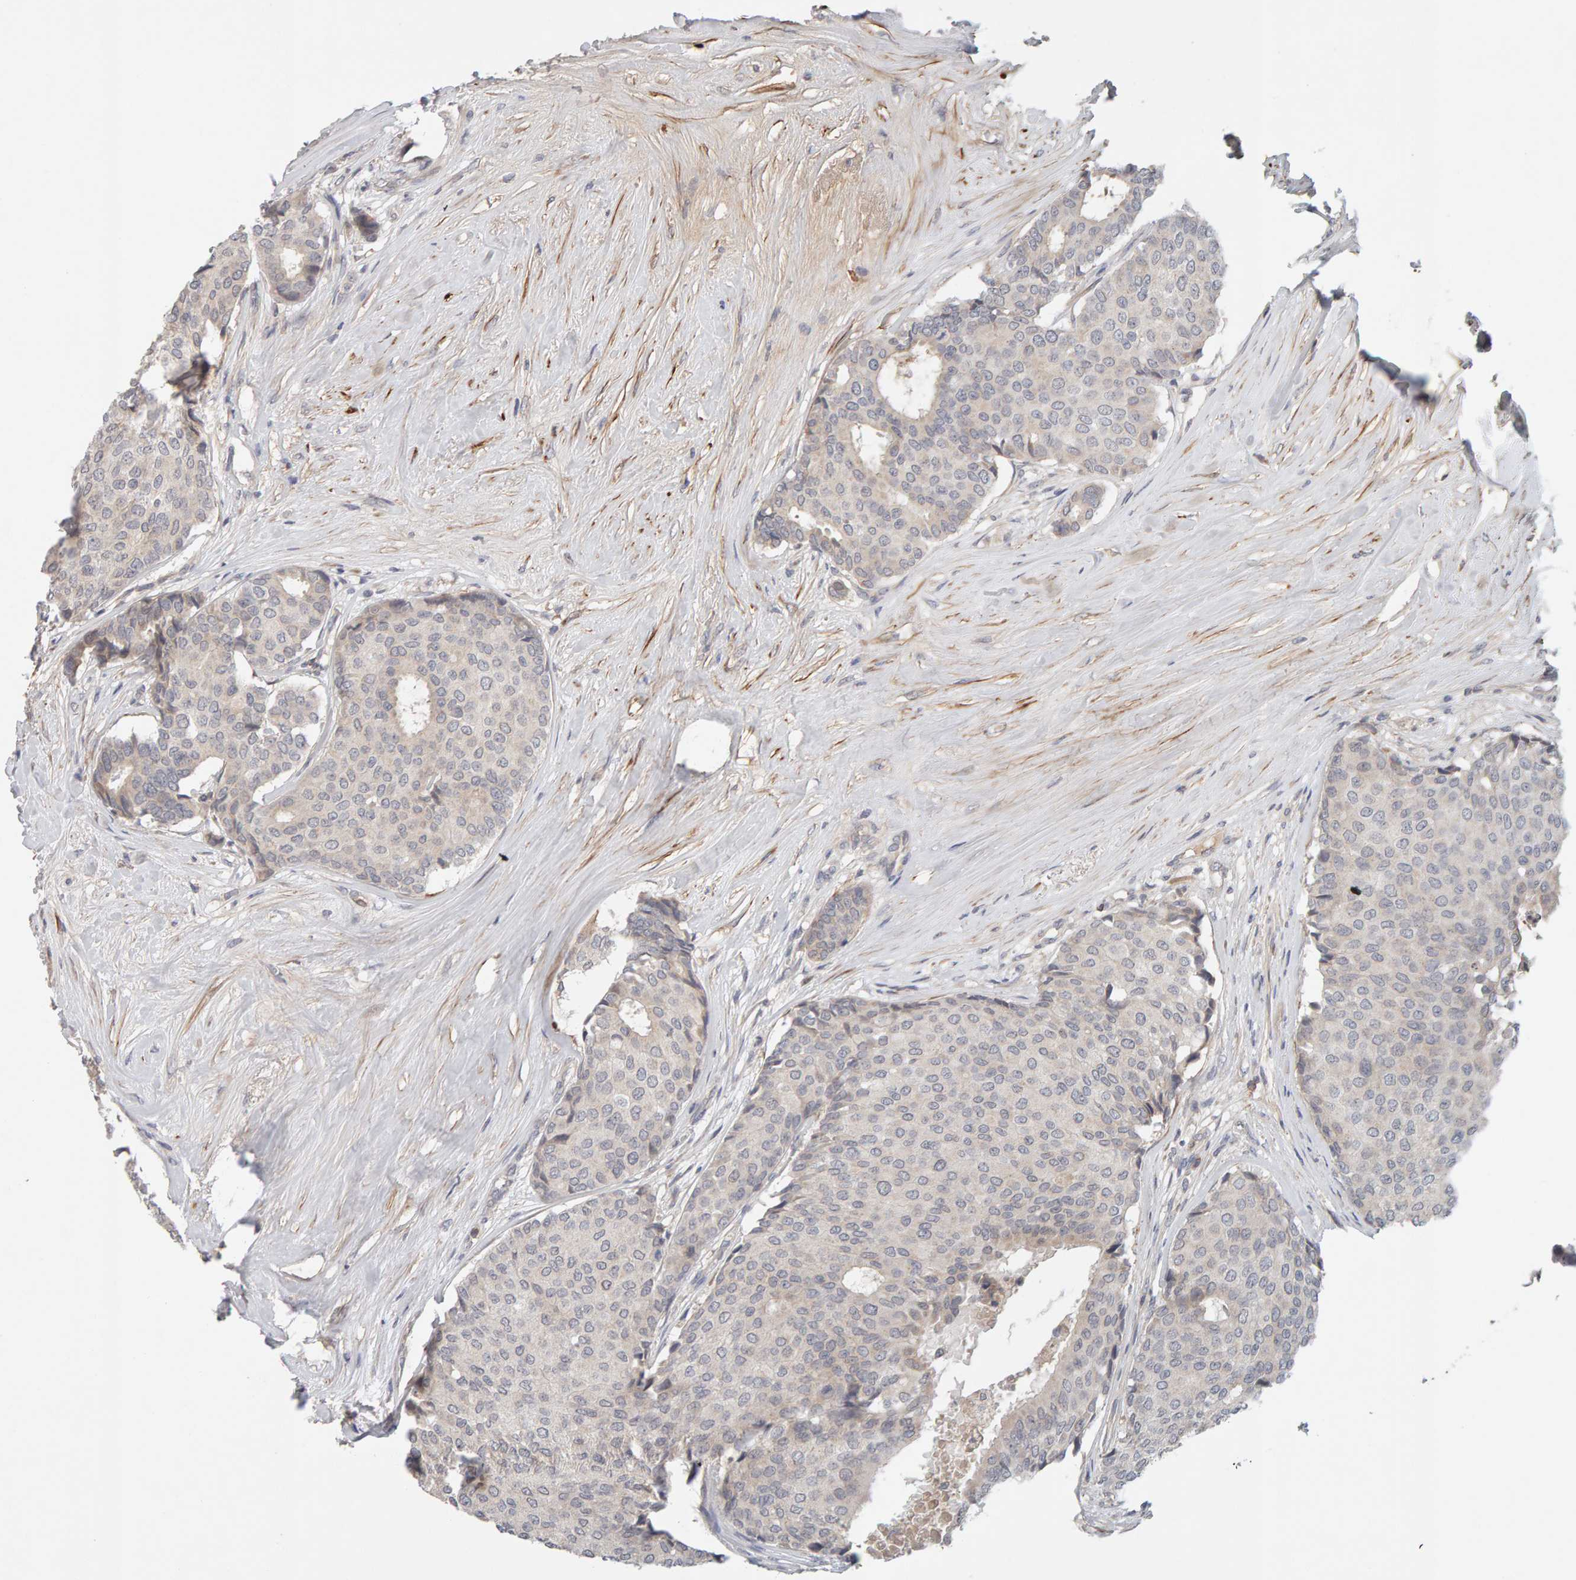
{"staining": {"intensity": "weak", "quantity": "<25%", "location": "cytoplasmic/membranous"}, "tissue": "breast cancer", "cell_type": "Tumor cells", "image_type": "cancer", "snomed": [{"axis": "morphology", "description": "Duct carcinoma"}, {"axis": "topography", "description": "Breast"}], "caption": "Immunohistochemical staining of human breast infiltrating ductal carcinoma shows no significant staining in tumor cells.", "gene": "NUDCD1", "patient": {"sex": "female", "age": 75}}